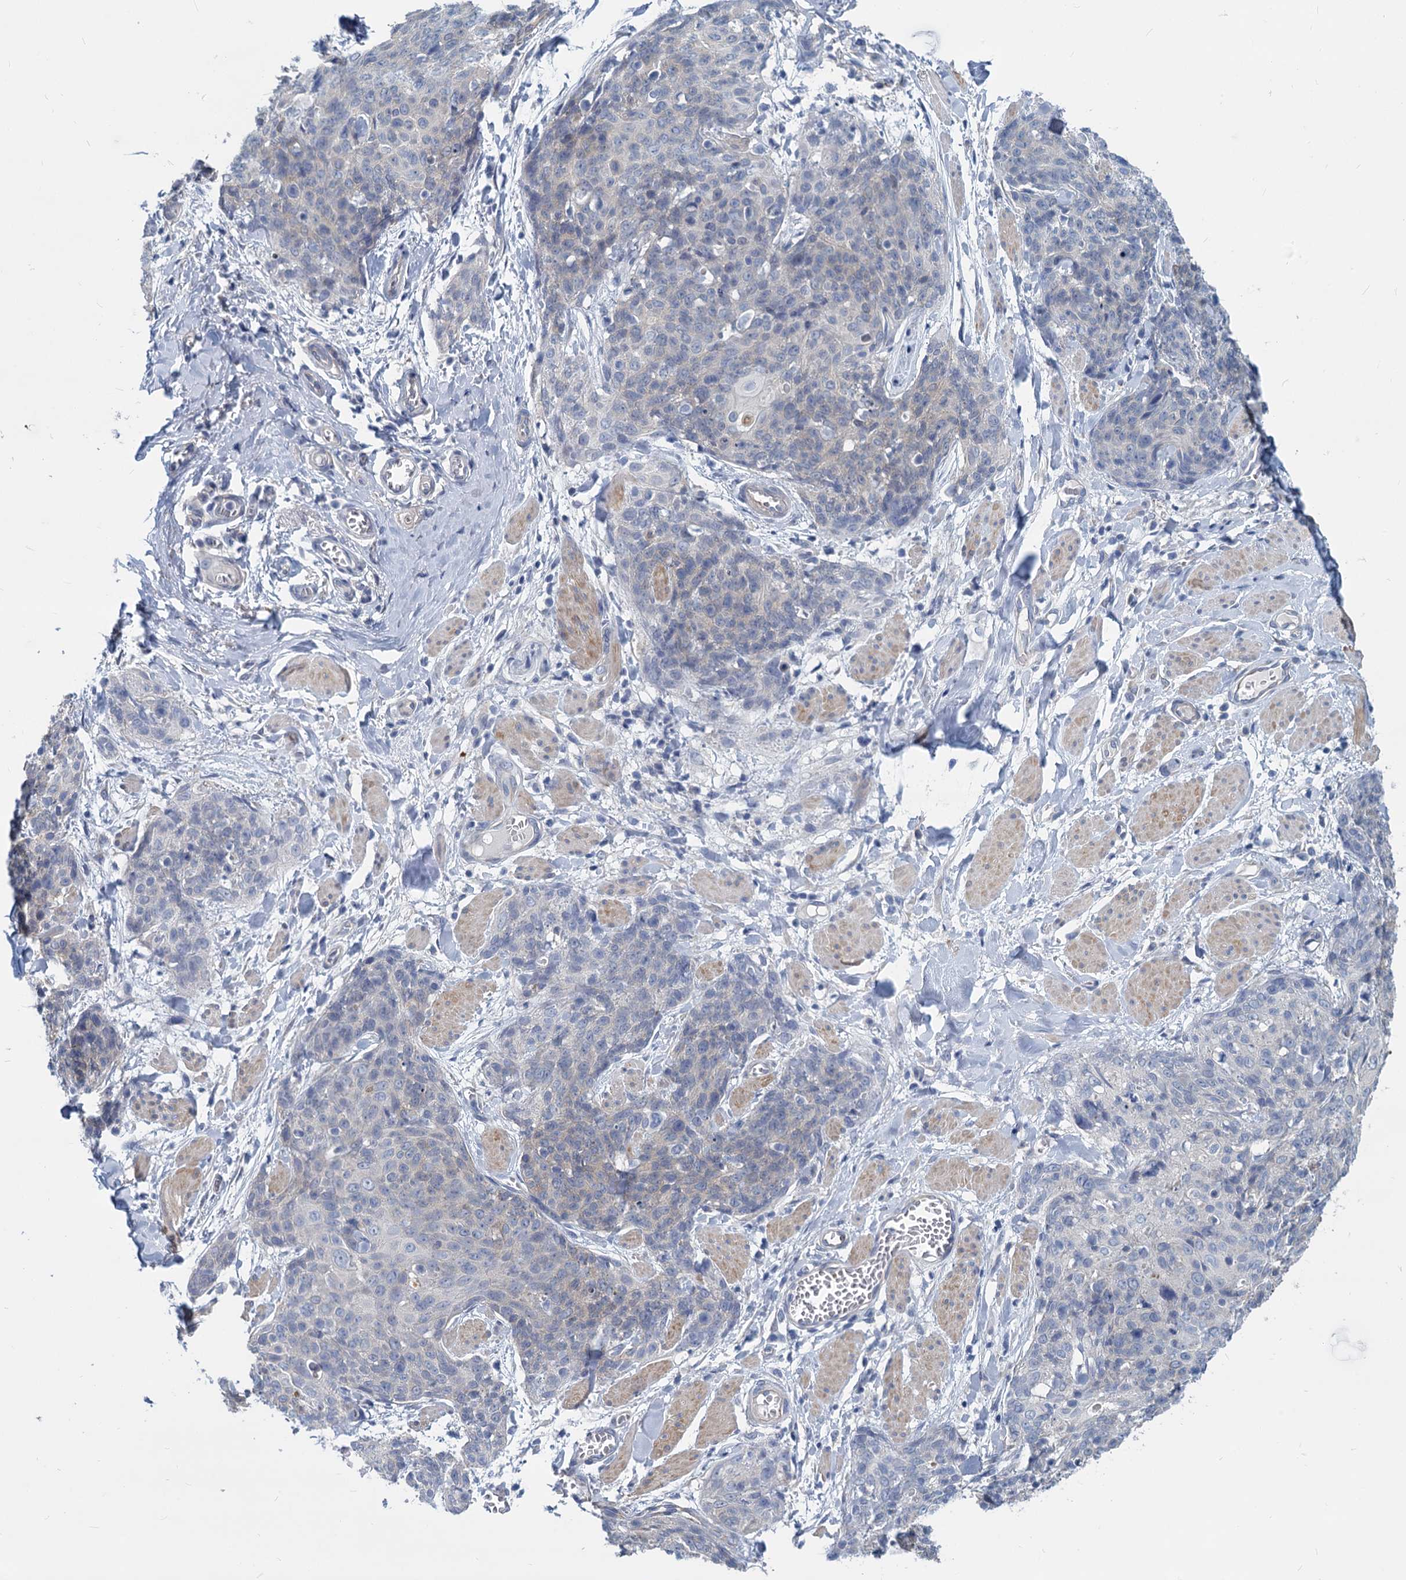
{"staining": {"intensity": "negative", "quantity": "none", "location": "none"}, "tissue": "skin cancer", "cell_type": "Tumor cells", "image_type": "cancer", "snomed": [{"axis": "morphology", "description": "Squamous cell carcinoma, NOS"}, {"axis": "topography", "description": "Skin"}, {"axis": "topography", "description": "Vulva"}], "caption": "A high-resolution histopathology image shows IHC staining of skin cancer, which reveals no significant staining in tumor cells.", "gene": "GSTM3", "patient": {"sex": "female", "age": 85}}